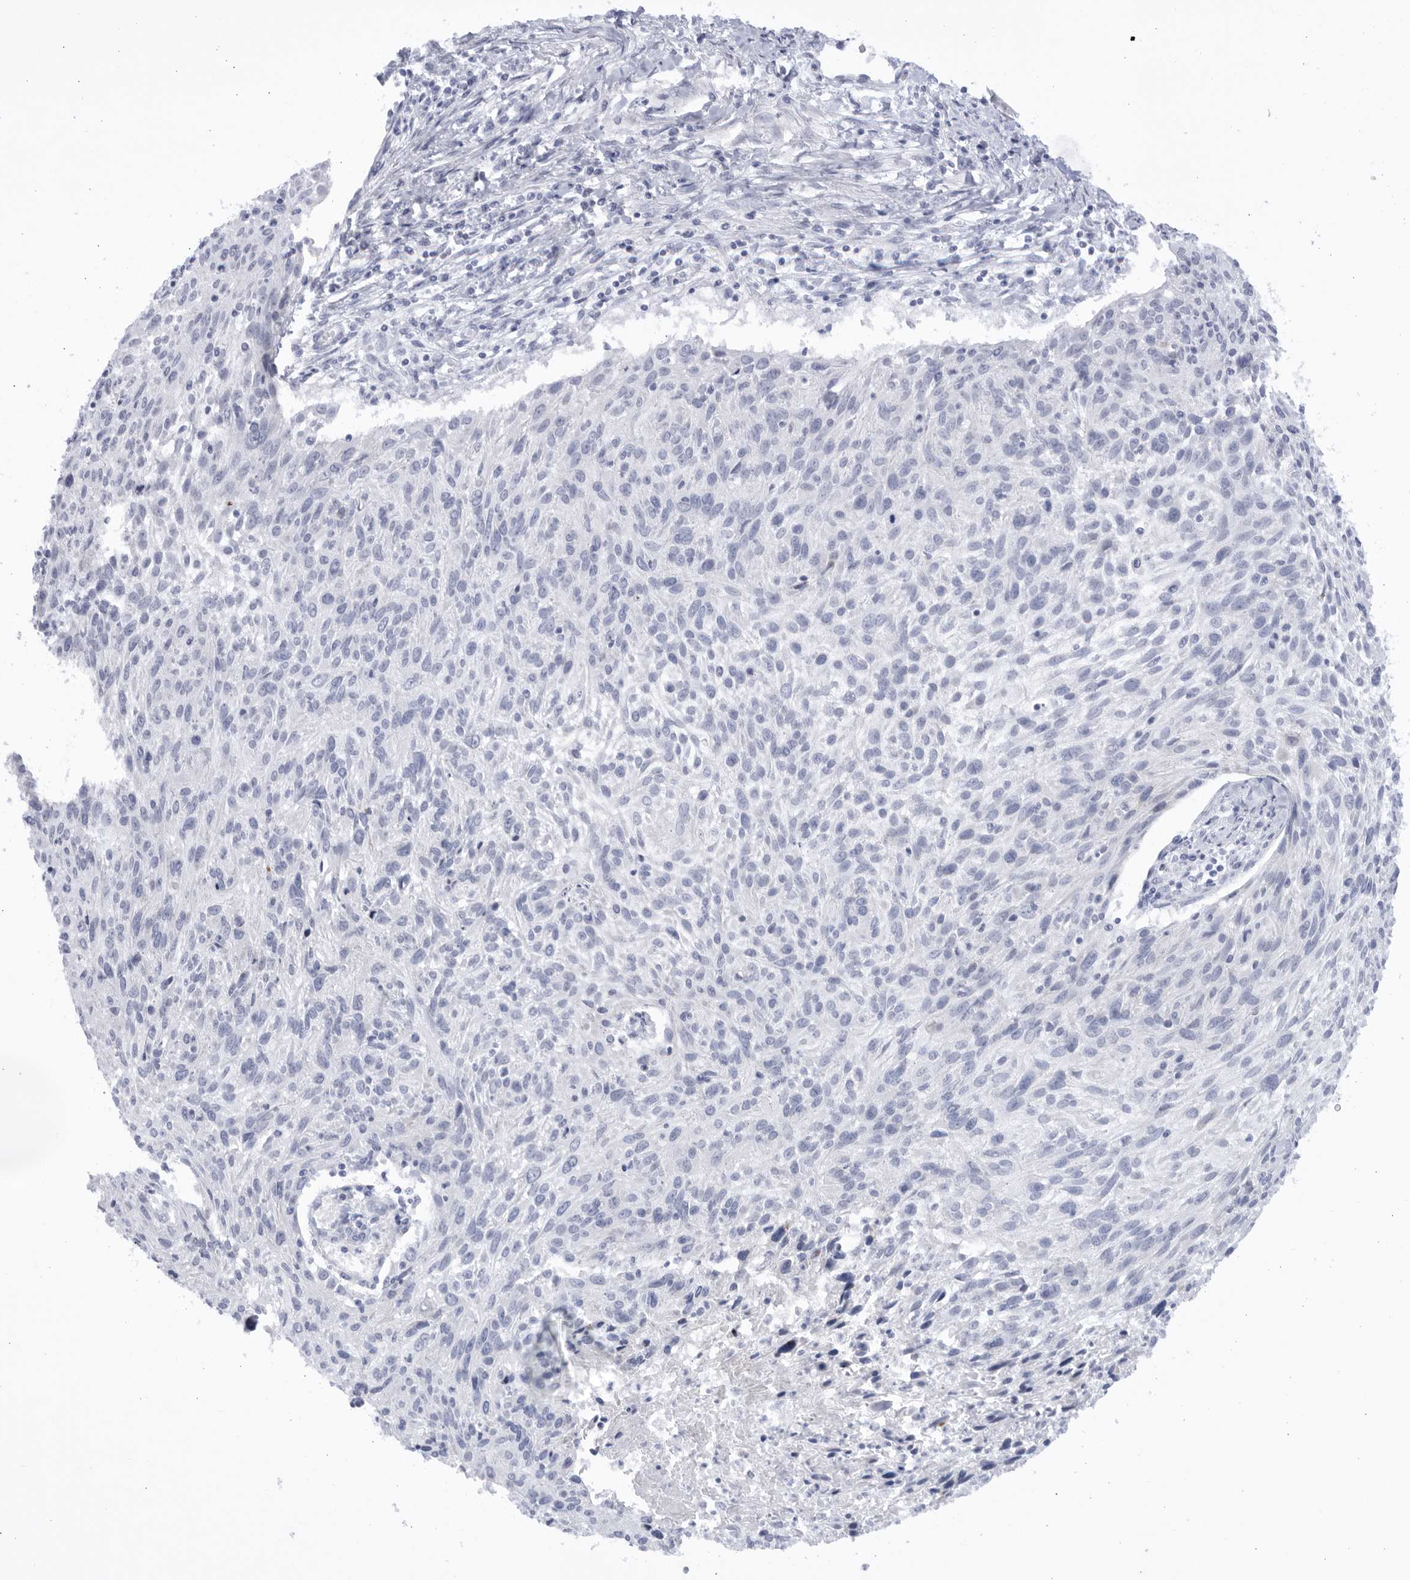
{"staining": {"intensity": "negative", "quantity": "none", "location": "none"}, "tissue": "cervical cancer", "cell_type": "Tumor cells", "image_type": "cancer", "snomed": [{"axis": "morphology", "description": "Squamous cell carcinoma, NOS"}, {"axis": "topography", "description": "Cervix"}], "caption": "High power microscopy micrograph of an immunohistochemistry histopathology image of cervical cancer (squamous cell carcinoma), revealing no significant staining in tumor cells.", "gene": "CCDC181", "patient": {"sex": "female", "age": 51}}